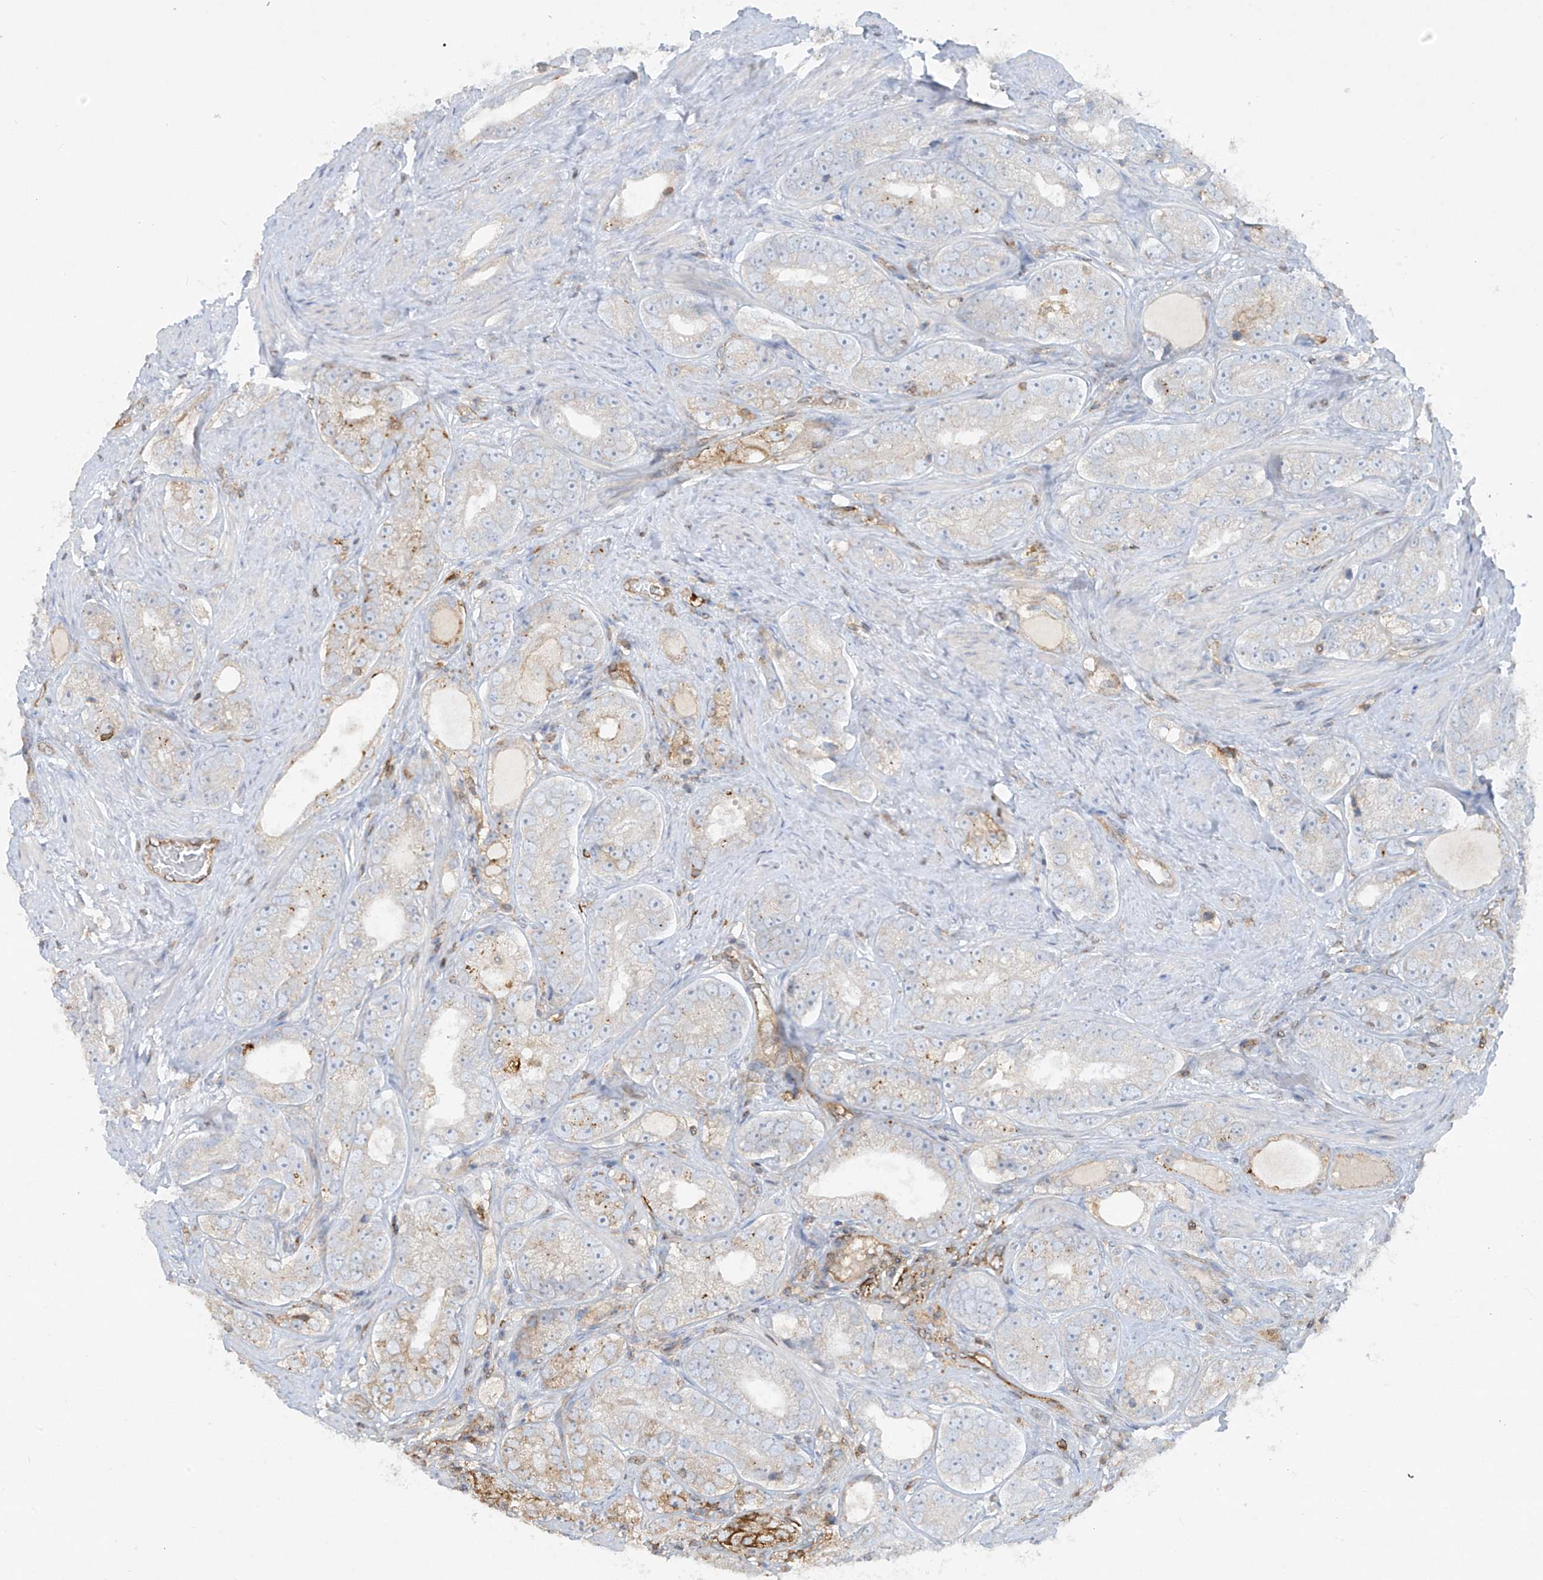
{"staining": {"intensity": "moderate", "quantity": "<25%", "location": "cytoplasmic/membranous"}, "tissue": "prostate cancer", "cell_type": "Tumor cells", "image_type": "cancer", "snomed": [{"axis": "morphology", "description": "Adenocarcinoma, High grade"}, {"axis": "topography", "description": "Prostate"}], "caption": "Protein expression analysis of prostate cancer (adenocarcinoma (high-grade)) displays moderate cytoplasmic/membranous positivity in approximately <25% of tumor cells. (DAB IHC with brightfield microscopy, high magnification).", "gene": "HLA-E", "patient": {"sex": "male", "age": 56}}